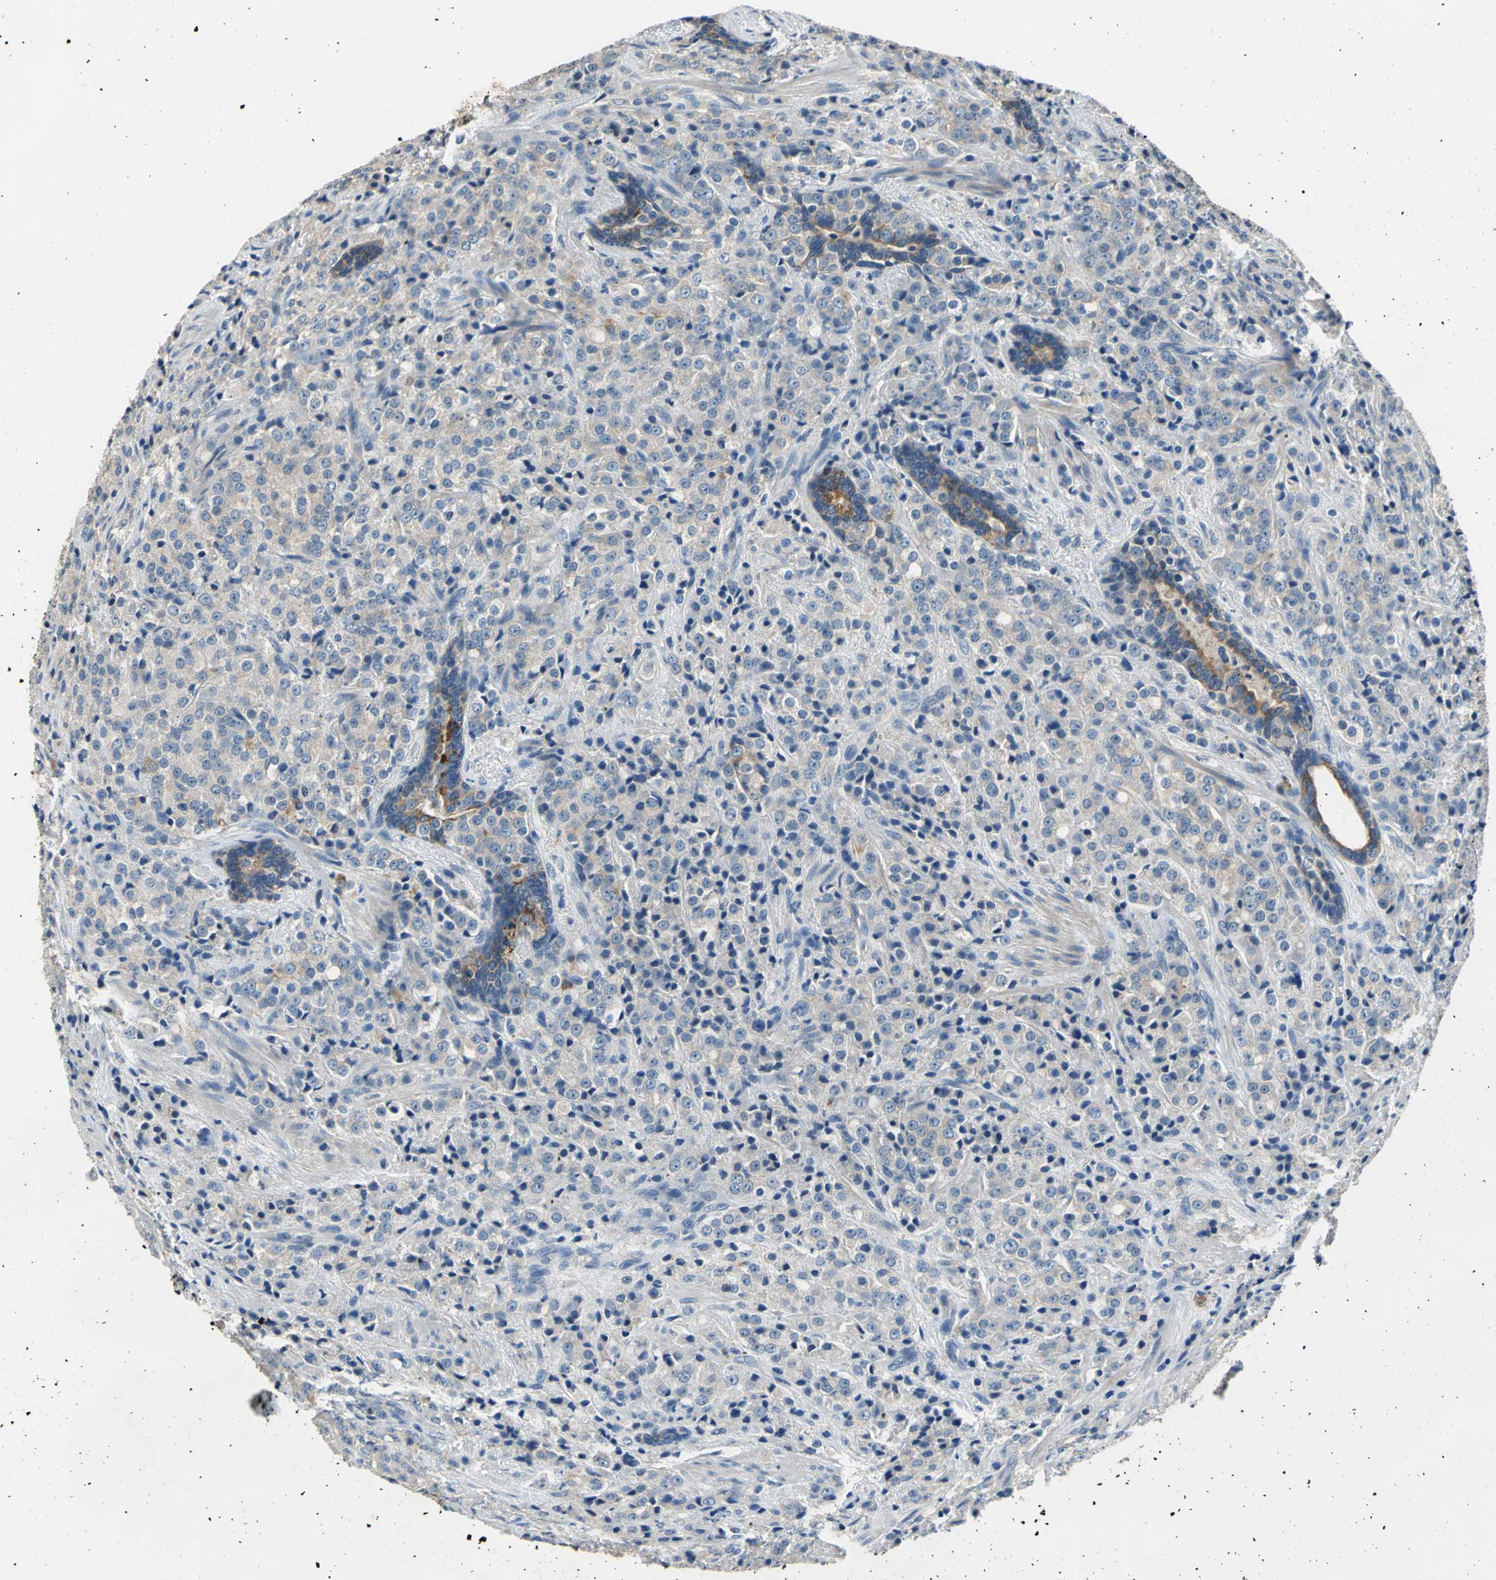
{"staining": {"intensity": "weak", "quantity": ">75%", "location": "cytoplasmic/membranous"}, "tissue": "prostate cancer", "cell_type": "Tumor cells", "image_type": "cancer", "snomed": [{"axis": "morphology", "description": "Adenocarcinoma, Medium grade"}, {"axis": "topography", "description": "Prostate"}], "caption": "Protein analysis of medium-grade adenocarcinoma (prostate) tissue demonstrates weak cytoplasmic/membranous positivity in approximately >75% of tumor cells.", "gene": "RASD2", "patient": {"sex": "male", "age": 70}}